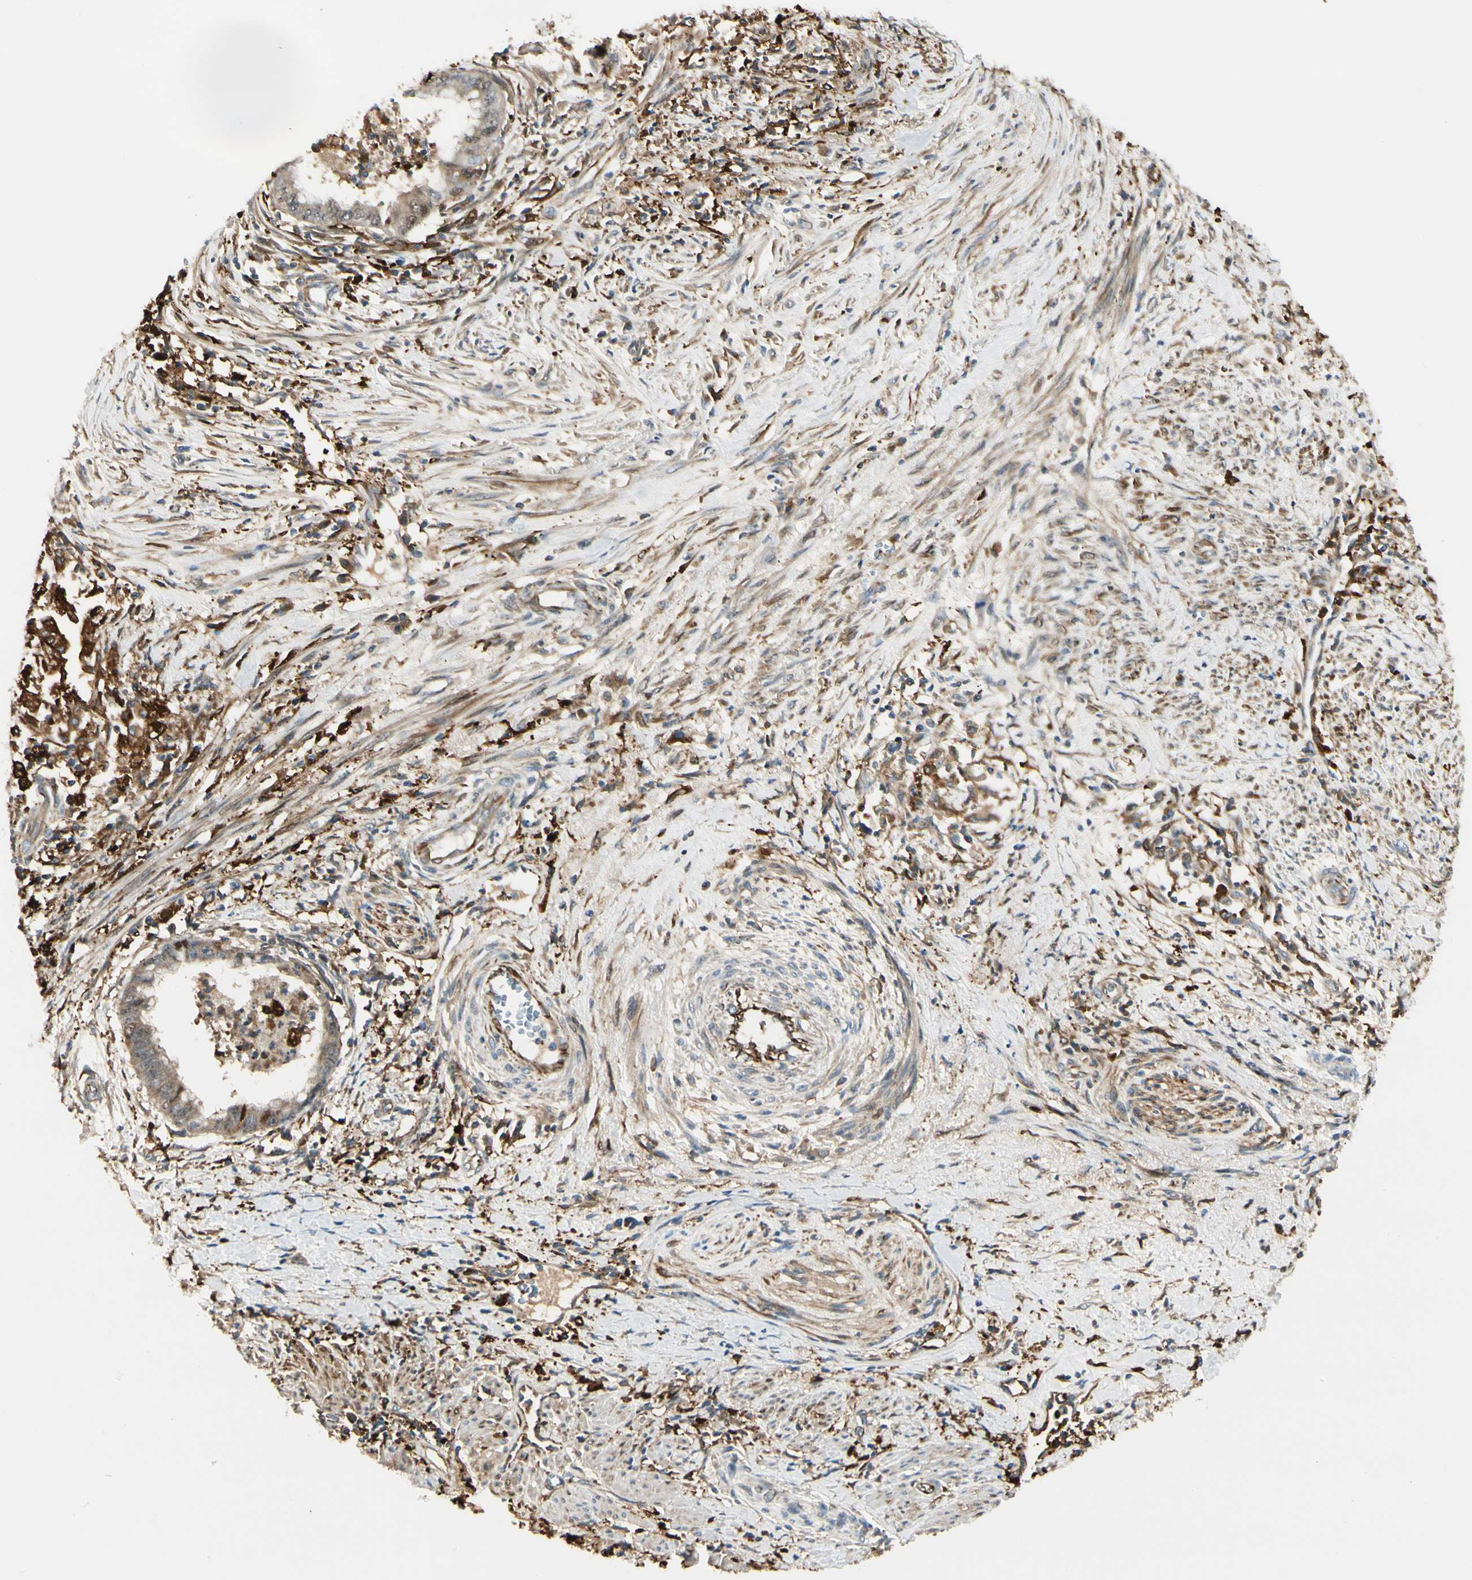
{"staining": {"intensity": "moderate", "quantity": "<25%", "location": "cytoplasmic/membranous,nuclear"}, "tissue": "endometrial cancer", "cell_type": "Tumor cells", "image_type": "cancer", "snomed": [{"axis": "morphology", "description": "Necrosis, NOS"}, {"axis": "morphology", "description": "Adenocarcinoma, NOS"}, {"axis": "topography", "description": "Endometrium"}], "caption": "Adenocarcinoma (endometrial) stained with a protein marker displays moderate staining in tumor cells.", "gene": "FTH1", "patient": {"sex": "female", "age": 79}}